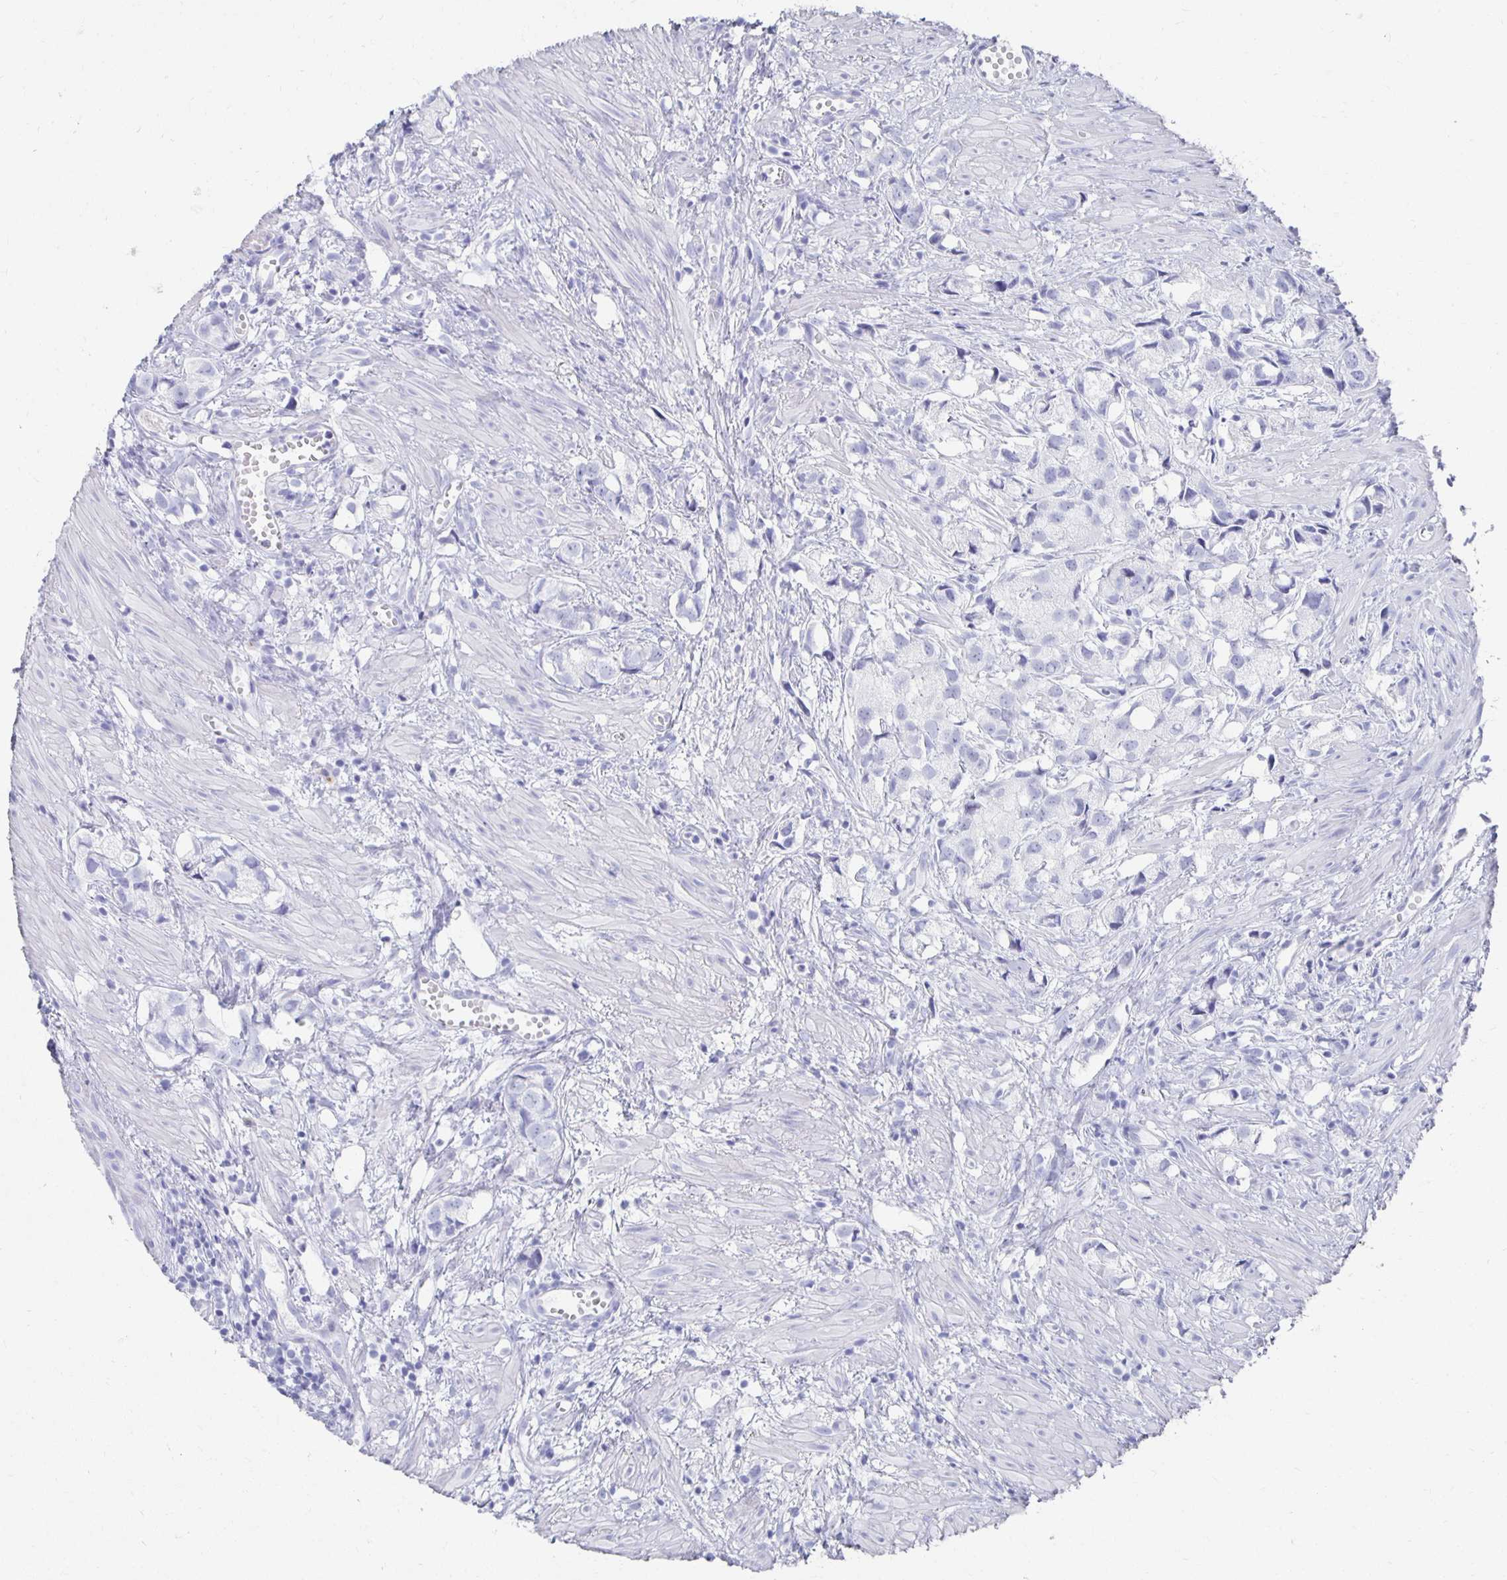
{"staining": {"intensity": "negative", "quantity": "none", "location": "none"}, "tissue": "prostate cancer", "cell_type": "Tumor cells", "image_type": "cancer", "snomed": [{"axis": "morphology", "description": "Adenocarcinoma, High grade"}, {"axis": "topography", "description": "Prostate"}], "caption": "Immunohistochemical staining of human prostate cancer (adenocarcinoma (high-grade)) demonstrates no significant expression in tumor cells.", "gene": "PRDM7", "patient": {"sex": "male", "age": 58}}